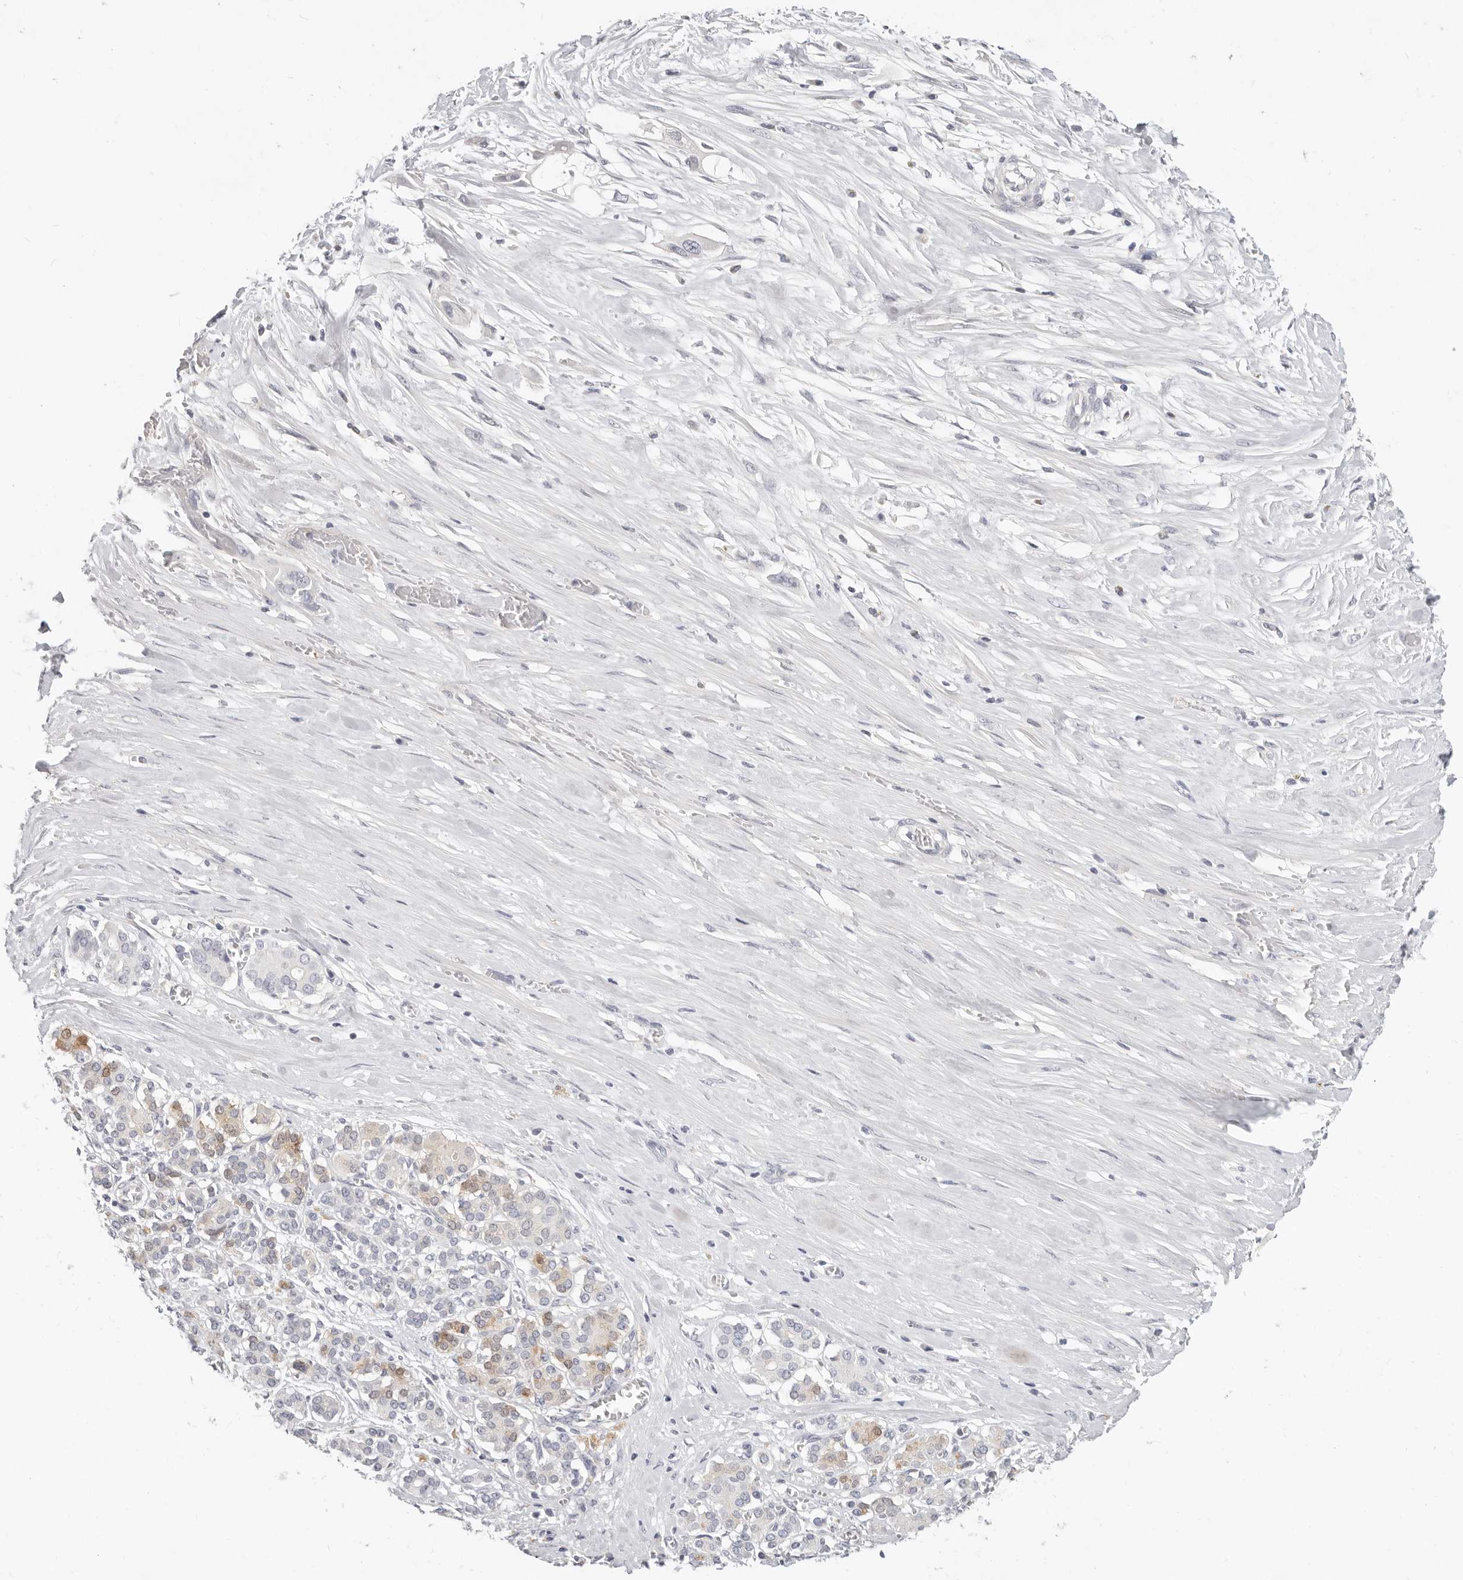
{"staining": {"intensity": "negative", "quantity": "none", "location": "none"}, "tissue": "pancreatic cancer", "cell_type": "Tumor cells", "image_type": "cancer", "snomed": [{"axis": "morphology", "description": "Adenocarcinoma, NOS"}, {"axis": "topography", "description": "Pancreas"}], "caption": "Pancreatic adenocarcinoma was stained to show a protein in brown. There is no significant expression in tumor cells.", "gene": "TMEM63B", "patient": {"sex": "female", "age": 60}}